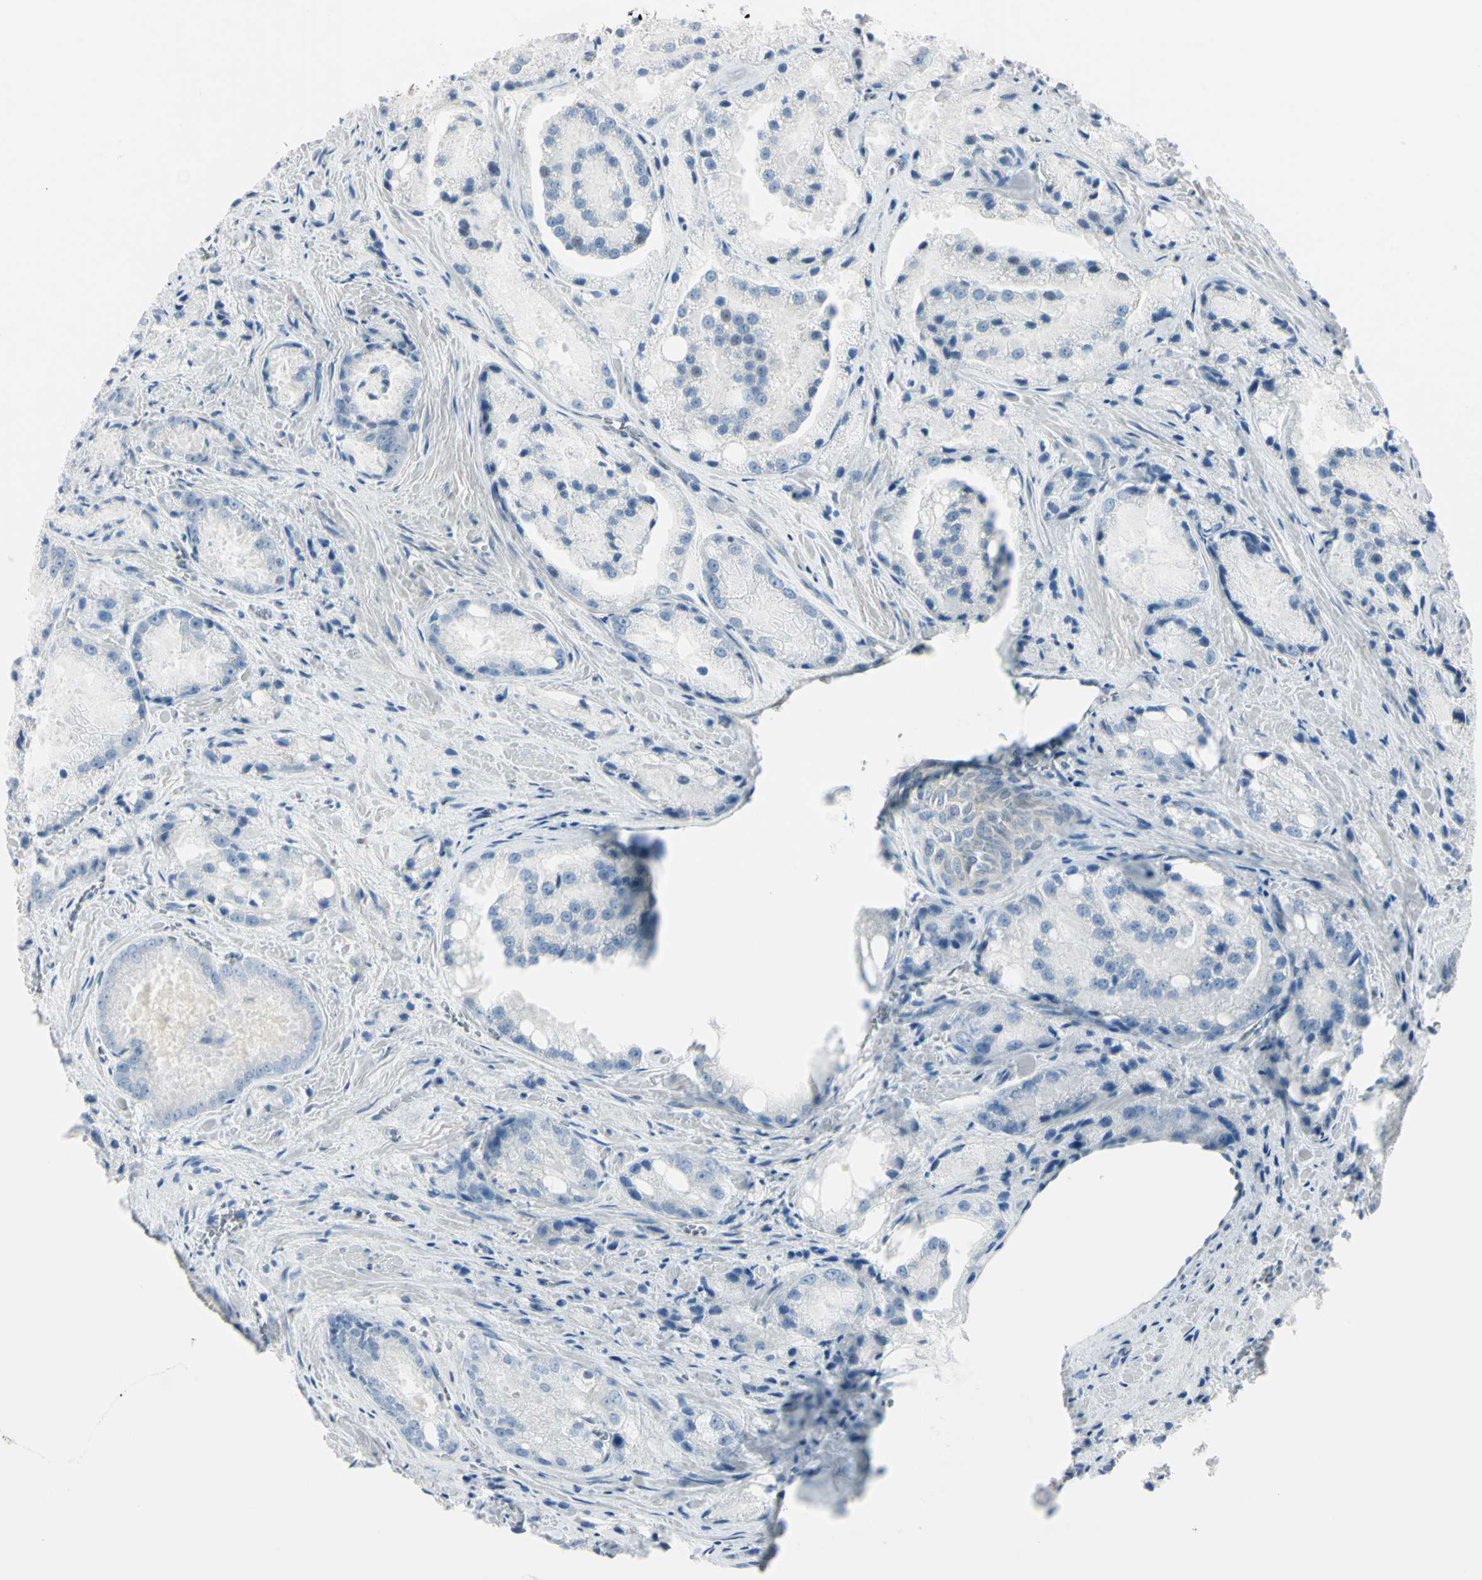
{"staining": {"intensity": "negative", "quantity": "none", "location": "none"}, "tissue": "prostate cancer", "cell_type": "Tumor cells", "image_type": "cancer", "snomed": [{"axis": "morphology", "description": "Adenocarcinoma, Low grade"}, {"axis": "topography", "description": "Prostate"}], "caption": "DAB immunohistochemical staining of prostate cancer displays no significant positivity in tumor cells.", "gene": "ASB9", "patient": {"sex": "male", "age": 64}}